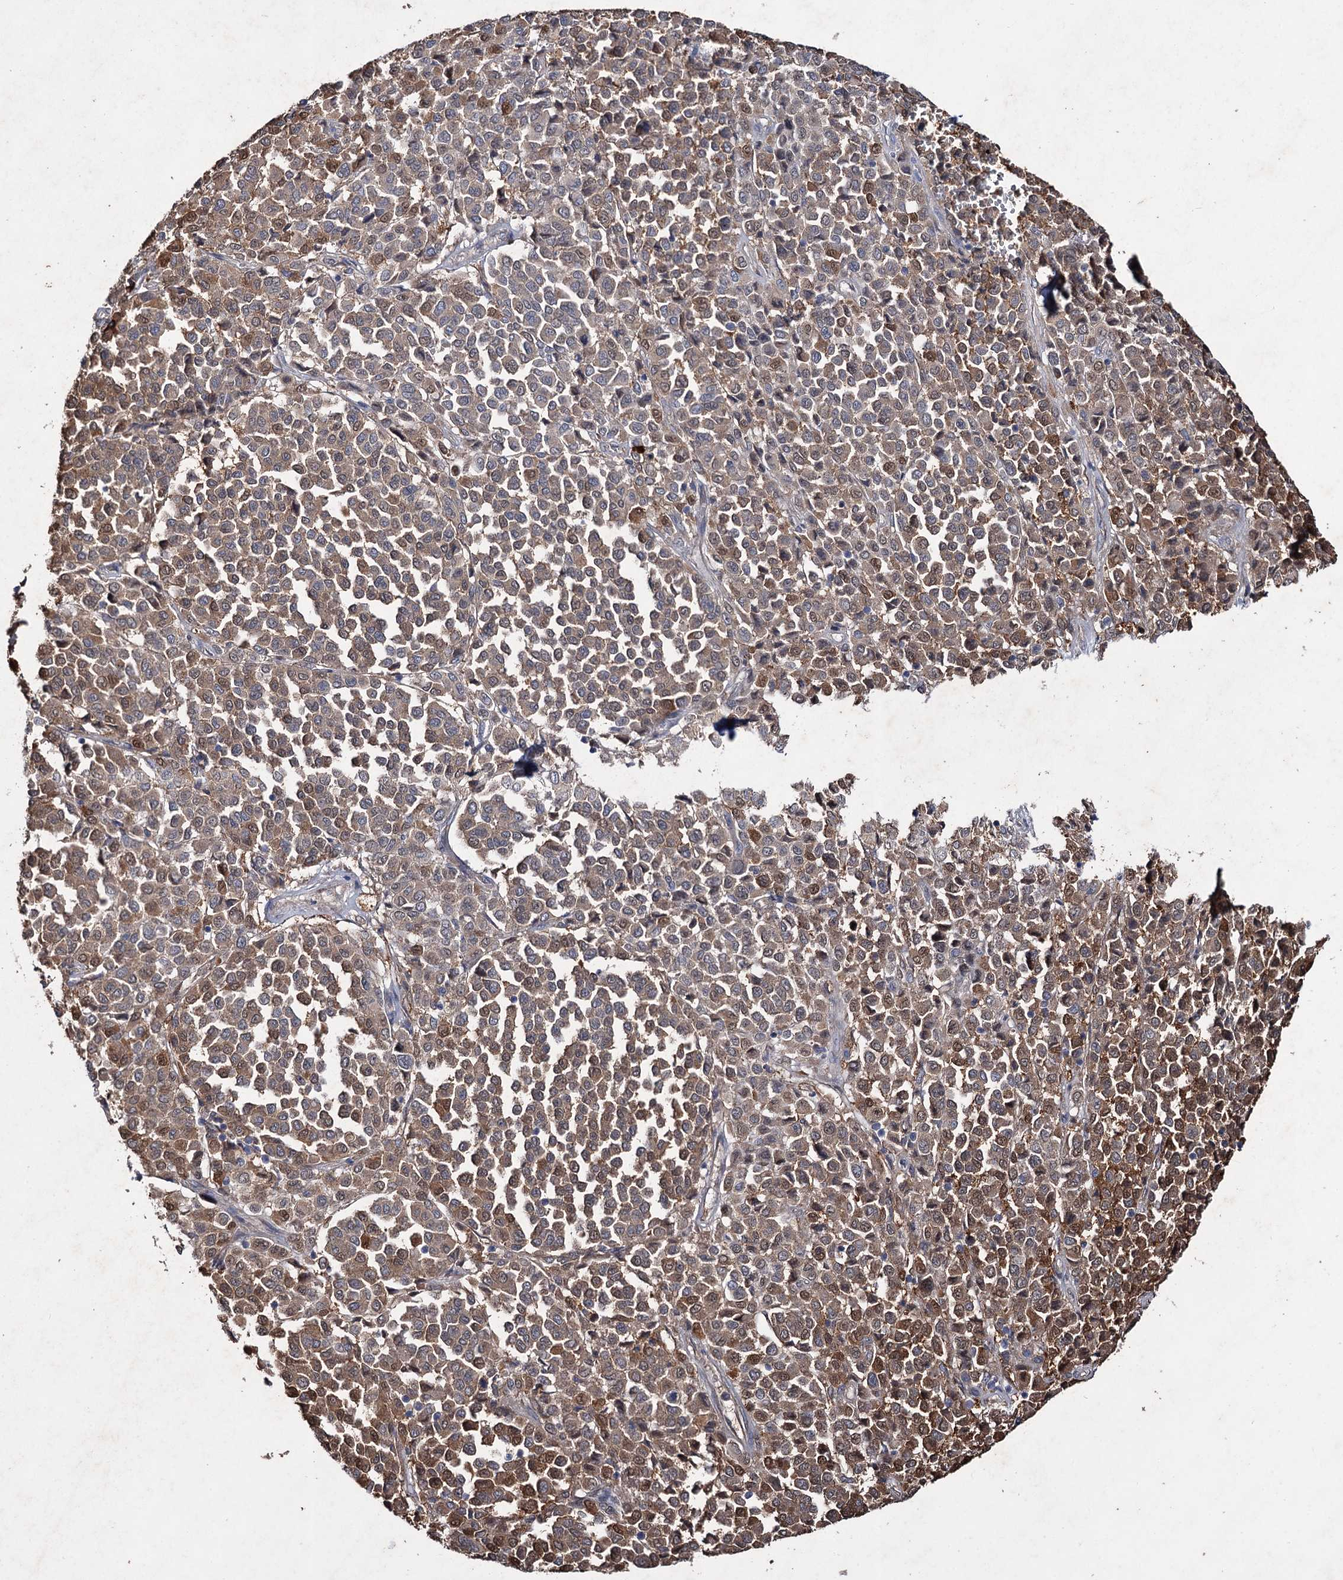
{"staining": {"intensity": "moderate", "quantity": ">75%", "location": "cytoplasmic/membranous,nuclear"}, "tissue": "melanoma", "cell_type": "Tumor cells", "image_type": "cancer", "snomed": [{"axis": "morphology", "description": "Malignant melanoma, Metastatic site"}, {"axis": "topography", "description": "Pancreas"}], "caption": "This is a histology image of immunohistochemistry staining of malignant melanoma (metastatic site), which shows moderate staining in the cytoplasmic/membranous and nuclear of tumor cells.", "gene": "PTPN3", "patient": {"sex": "female", "age": 30}}